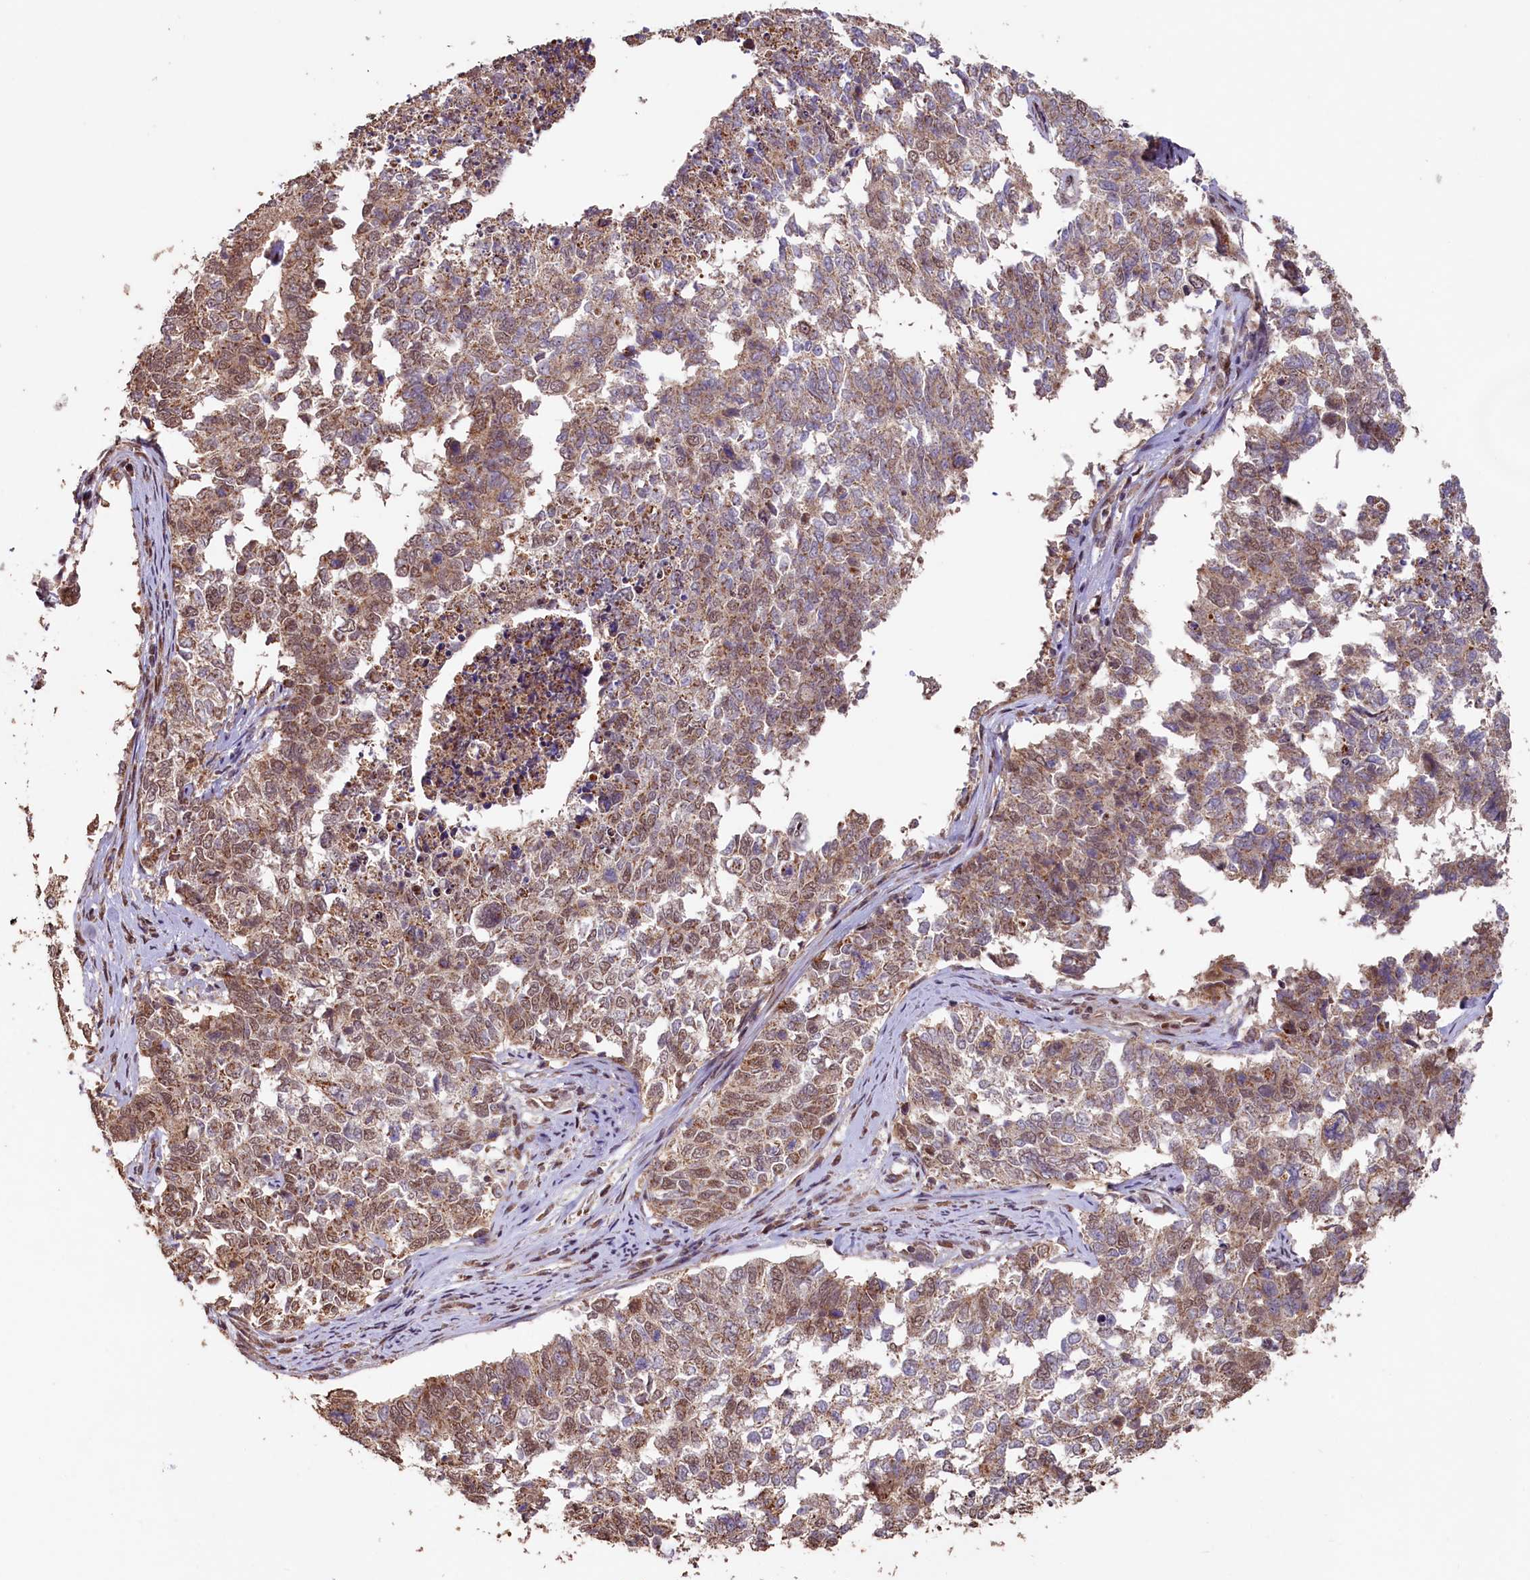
{"staining": {"intensity": "moderate", "quantity": ">75%", "location": "cytoplasmic/membranous,nuclear"}, "tissue": "cervical cancer", "cell_type": "Tumor cells", "image_type": "cancer", "snomed": [{"axis": "morphology", "description": "Squamous cell carcinoma, NOS"}, {"axis": "topography", "description": "Cervix"}], "caption": "Cervical cancer stained with immunohistochemistry (IHC) displays moderate cytoplasmic/membranous and nuclear staining in approximately >75% of tumor cells. (IHC, brightfield microscopy, high magnification).", "gene": "SHPRH", "patient": {"sex": "female", "age": 63}}